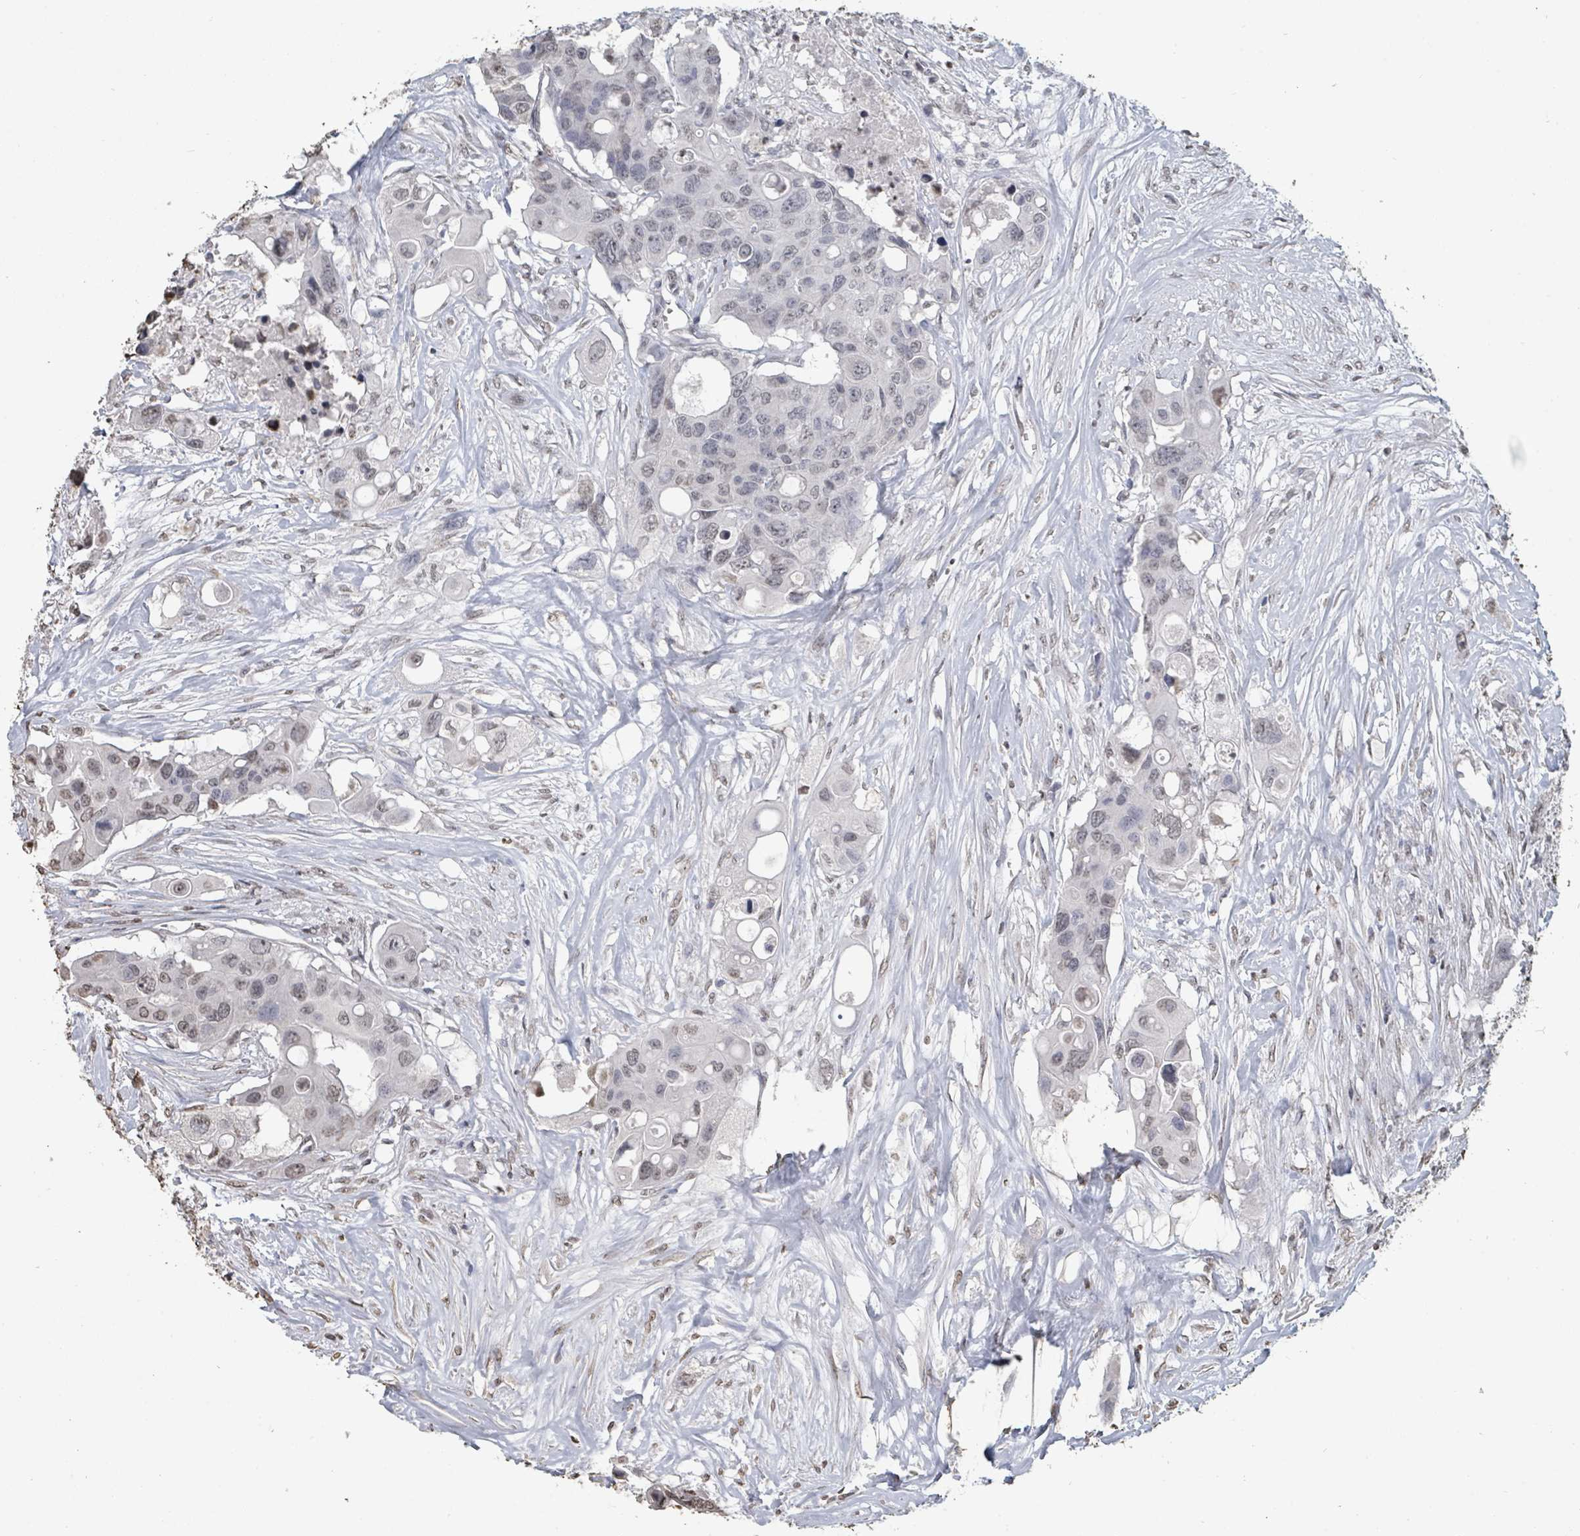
{"staining": {"intensity": "weak", "quantity": "25%-75%", "location": "nuclear"}, "tissue": "colorectal cancer", "cell_type": "Tumor cells", "image_type": "cancer", "snomed": [{"axis": "morphology", "description": "Adenocarcinoma, NOS"}, {"axis": "topography", "description": "Colon"}], "caption": "An image of human colorectal adenocarcinoma stained for a protein displays weak nuclear brown staining in tumor cells.", "gene": "MRPS12", "patient": {"sex": "male", "age": 77}}